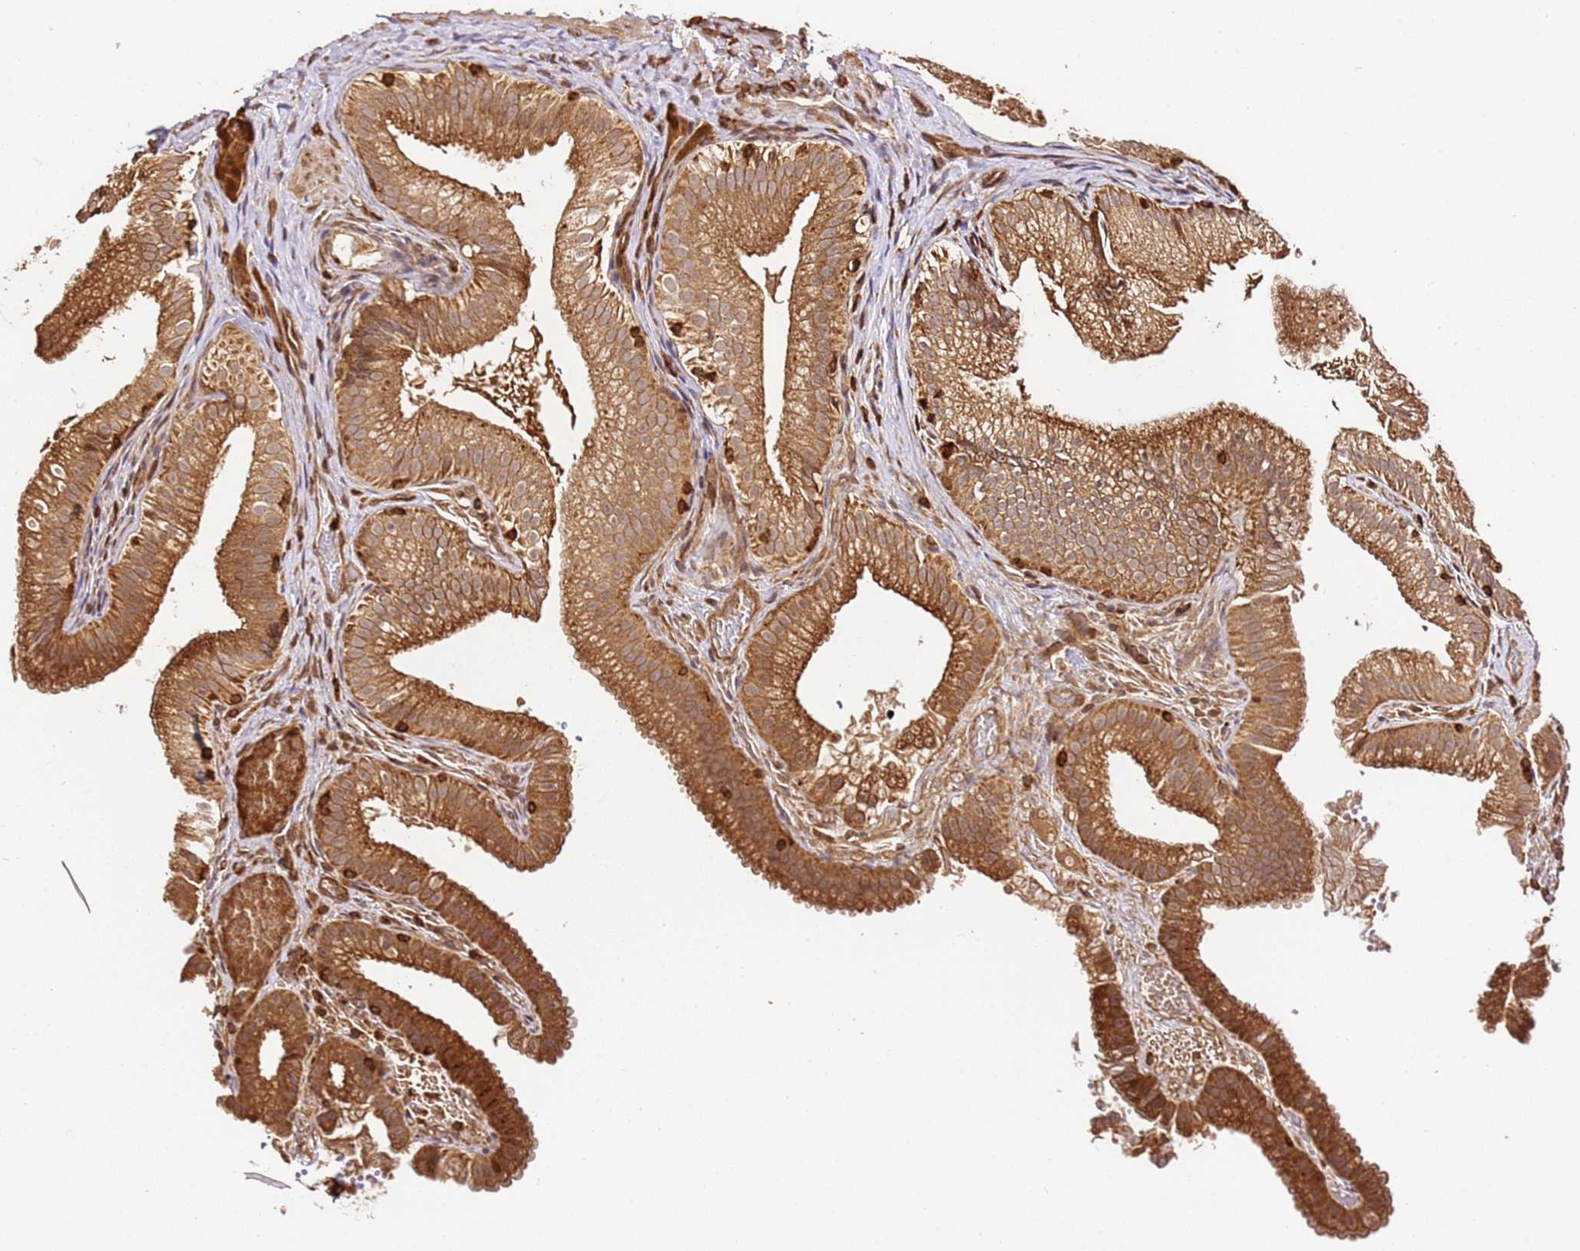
{"staining": {"intensity": "moderate", "quantity": ">75%", "location": "cytoplasmic/membranous"}, "tissue": "gallbladder", "cell_type": "Glandular cells", "image_type": "normal", "snomed": [{"axis": "morphology", "description": "Normal tissue, NOS"}, {"axis": "topography", "description": "Gallbladder"}], "caption": "Normal gallbladder reveals moderate cytoplasmic/membranous expression in approximately >75% of glandular cells.", "gene": "KATNAL2", "patient": {"sex": "female", "age": 30}}